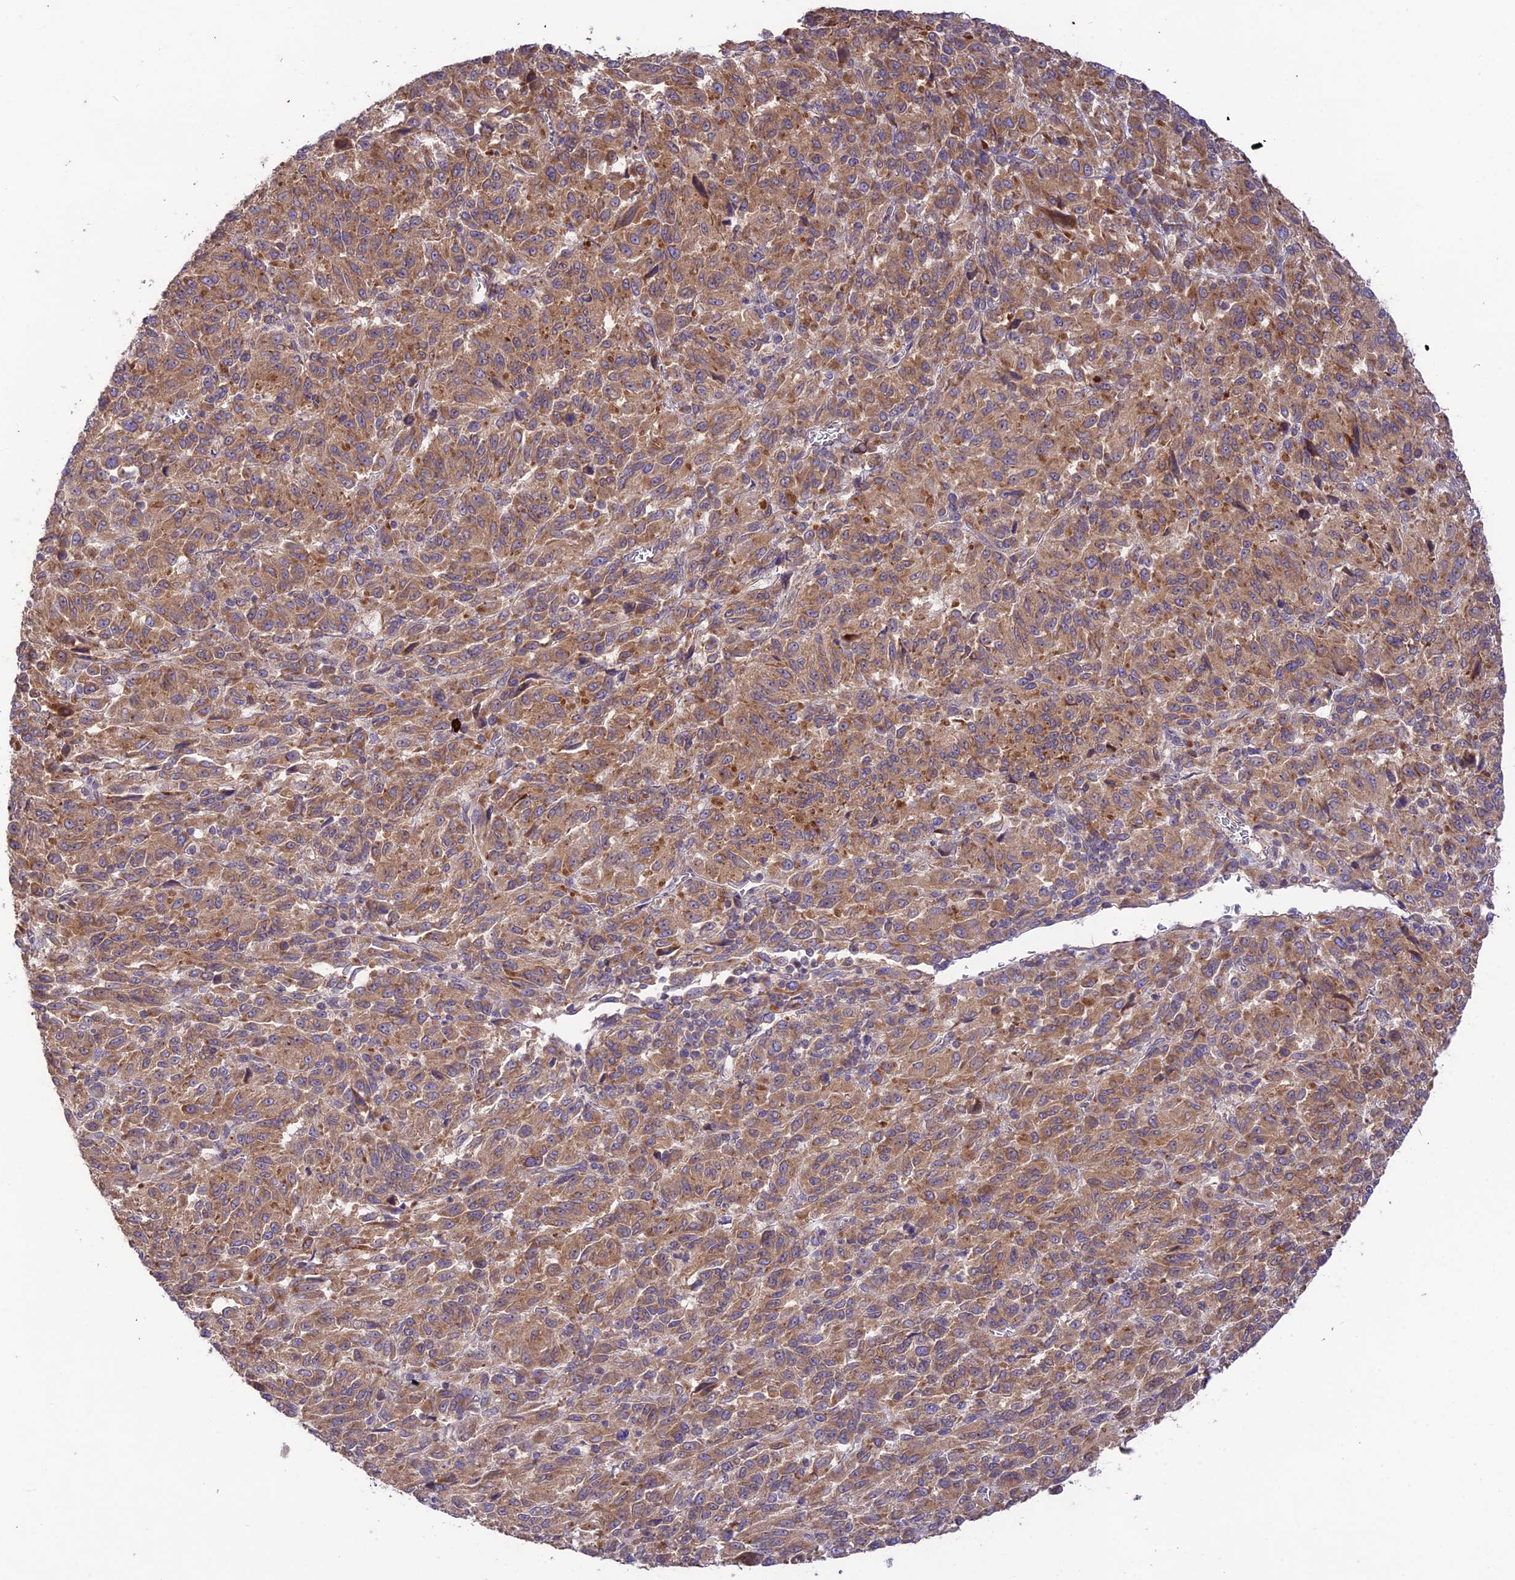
{"staining": {"intensity": "moderate", "quantity": ">75%", "location": "cytoplasmic/membranous"}, "tissue": "melanoma", "cell_type": "Tumor cells", "image_type": "cancer", "snomed": [{"axis": "morphology", "description": "Malignant melanoma, Metastatic site"}, {"axis": "topography", "description": "Lung"}], "caption": "Protein expression by IHC displays moderate cytoplasmic/membranous expression in approximately >75% of tumor cells in malignant melanoma (metastatic site).", "gene": "TMEM259", "patient": {"sex": "male", "age": 64}}